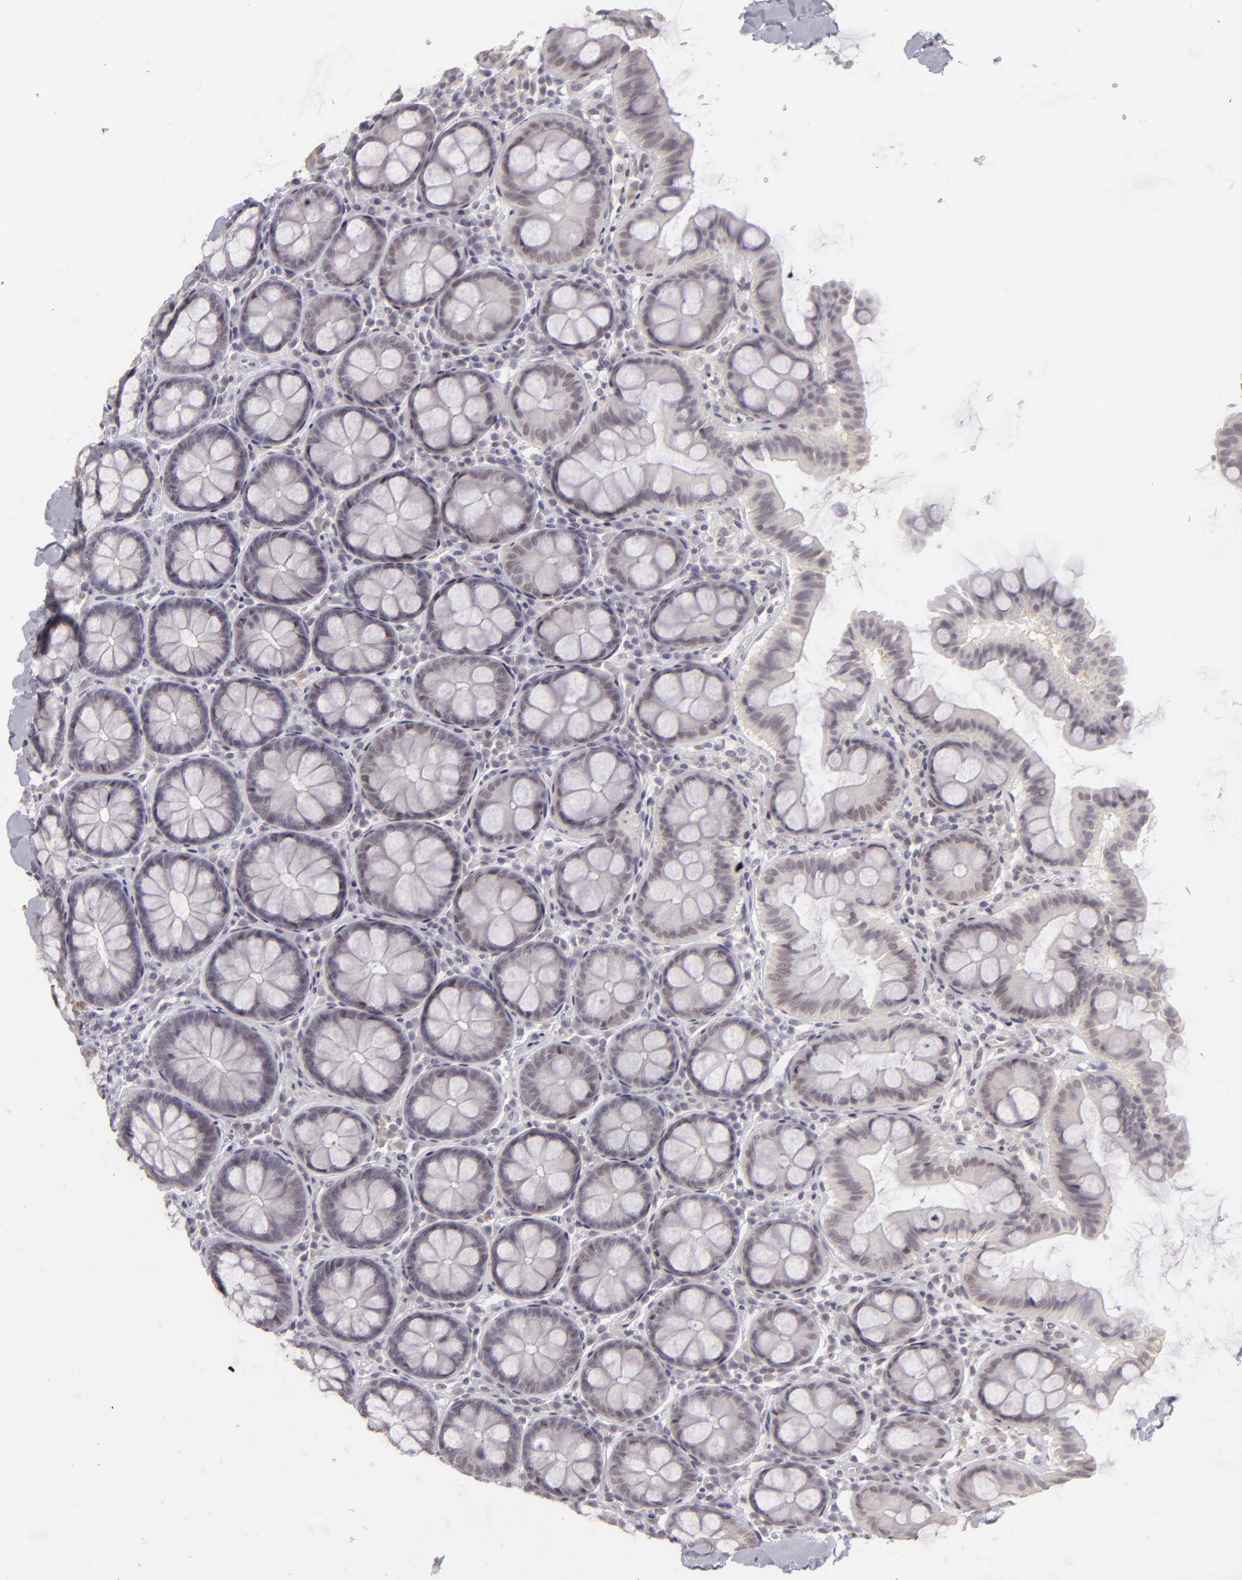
{"staining": {"intensity": "negative", "quantity": "none", "location": "none"}, "tissue": "colon", "cell_type": "Endothelial cells", "image_type": "normal", "snomed": [{"axis": "morphology", "description": "Normal tissue, NOS"}, {"axis": "topography", "description": "Colon"}], "caption": "This is an immunohistochemistry histopathology image of normal colon. There is no positivity in endothelial cells.", "gene": "SIX1", "patient": {"sex": "female", "age": 61}}